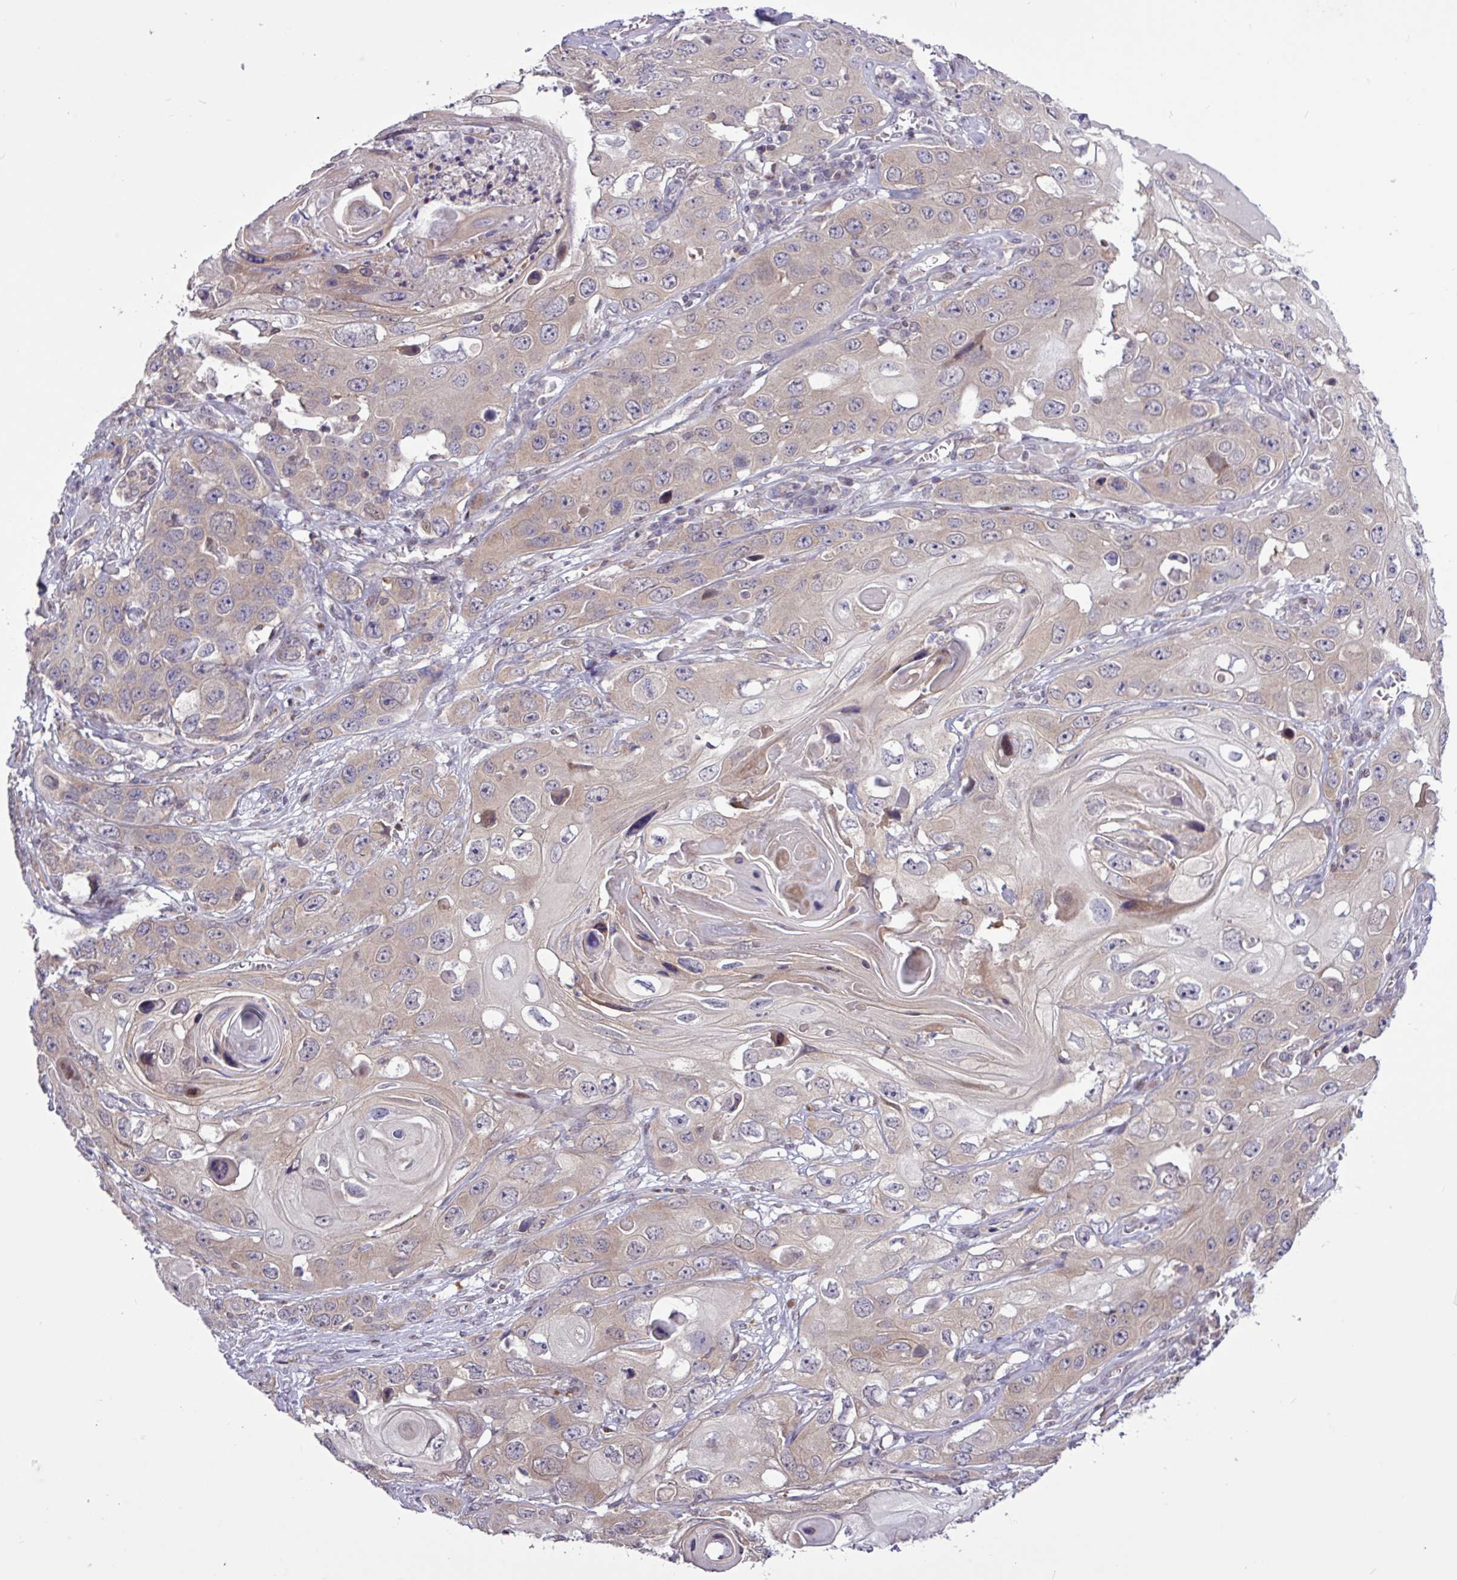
{"staining": {"intensity": "weak", "quantity": "25%-75%", "location": "cytoplasmic/membranous"}, "tissue": "skin cancer", "cell_type": "Tumor cells", "image_type": "cancer", "snomed": [{"axis": "morphology", "description": "Squamous cell carcinoma, NOS"}, {"axis": "topography", "description": "Skin"}], "caption": "Immunohistochemistry (DAB) staining of skin squamous cell carcinoma displays weak cytoplasmic/membranous protein staining in approximately 25%-75% of tumor cells.", "gene": "RTL3", "patient": {"sex": "male", "age": 55}}